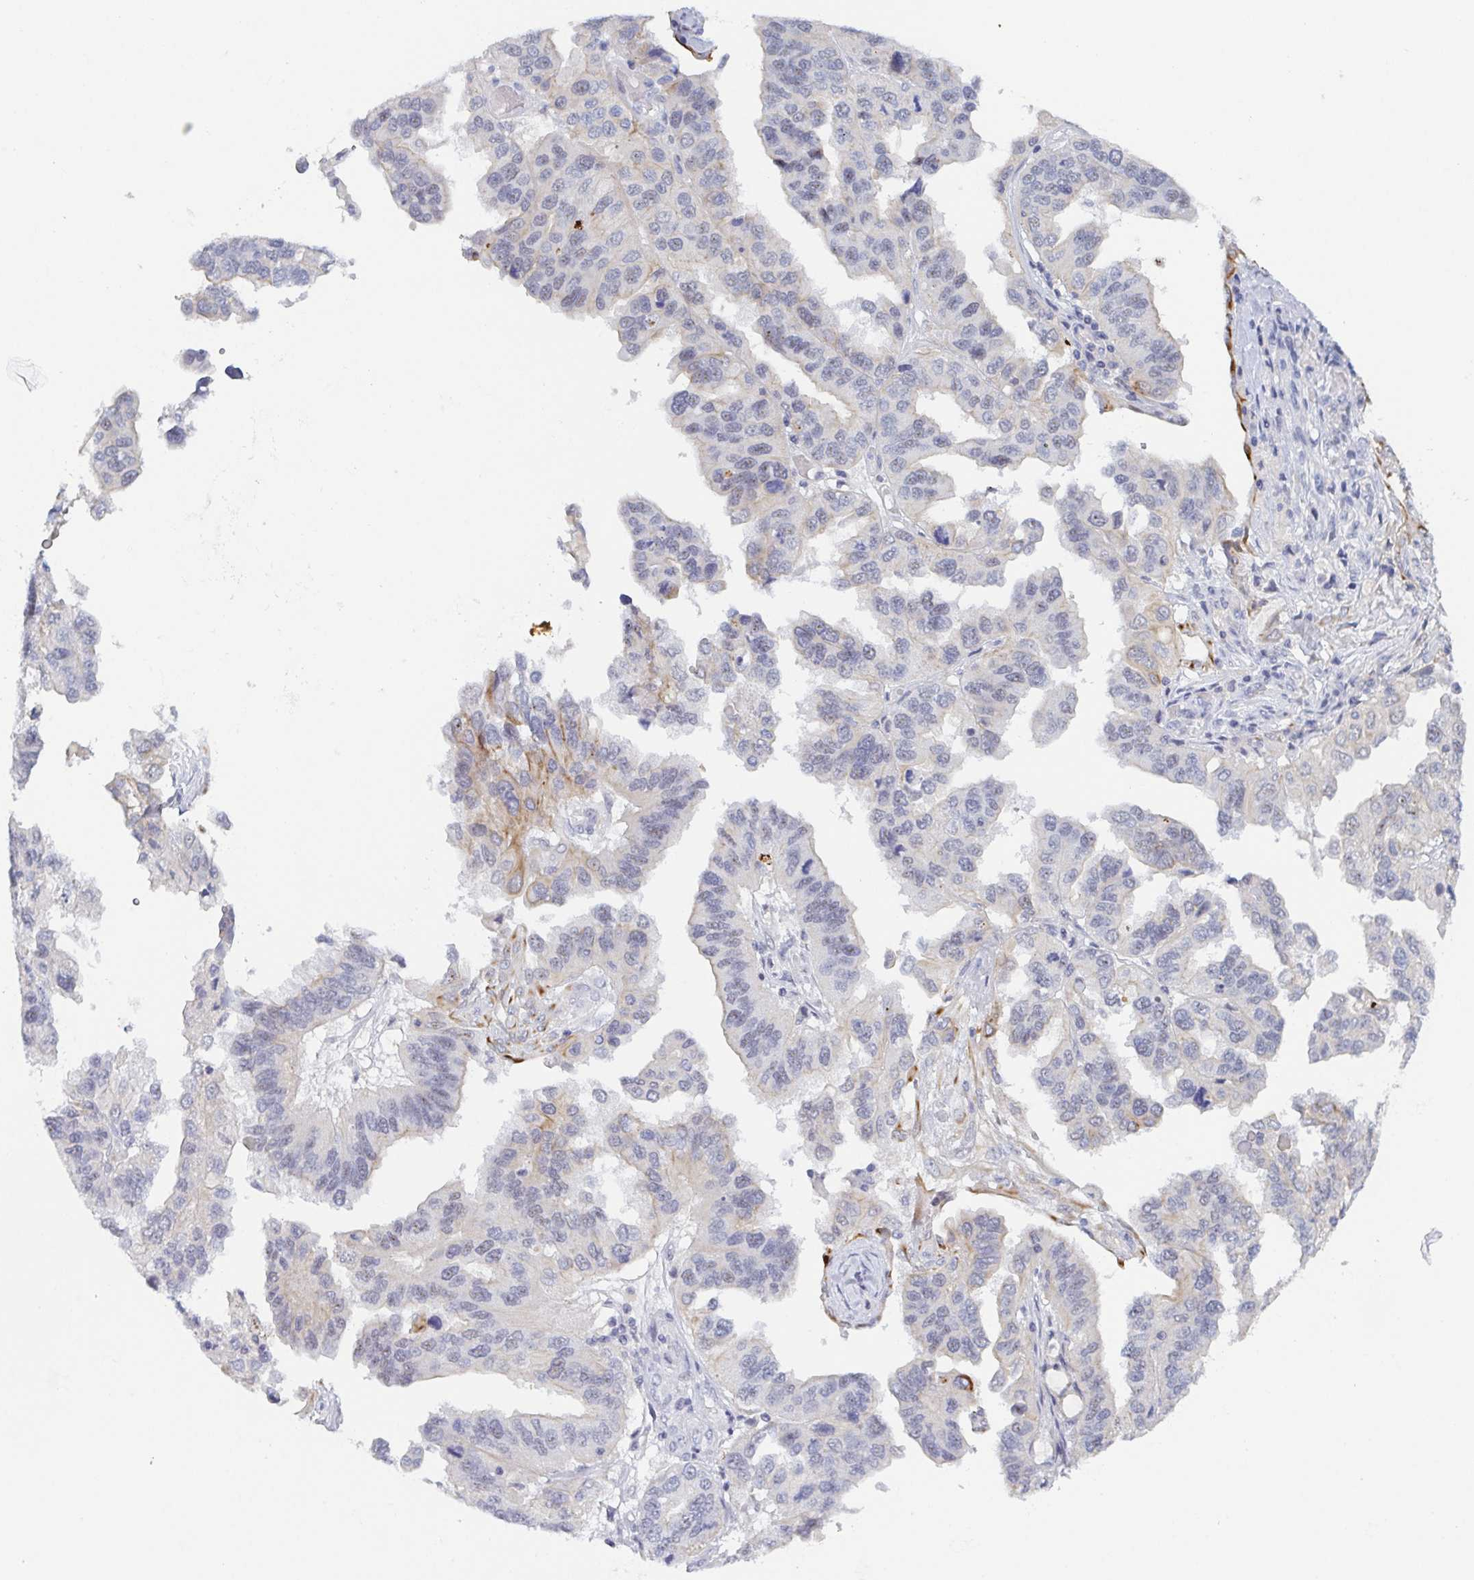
{"staining": {"intensity": "moderate", "quantity": "<25%", "location": "cytoplasmic/membranous"}, "tissue": "ovarian cancer", "cell_type": "Tumor cells", "image_type": "cancer", "snomed": [{"axis": "morphology", "description": "Cystadenocarcinoma, serous, NOS"}, {"axis": "topography", "description": "Ovary"}], "caption": "DAB (3,3'-diaminobenzidine) immunohistochemical staining of human serous cystadenocarcinoma (ovarian) shows moderate cytoplasmic/membranous protein positivity in approximately <25% of tumor cells.", "gene": "RHOV", "patient": {"sex": "female", "age": 79}}